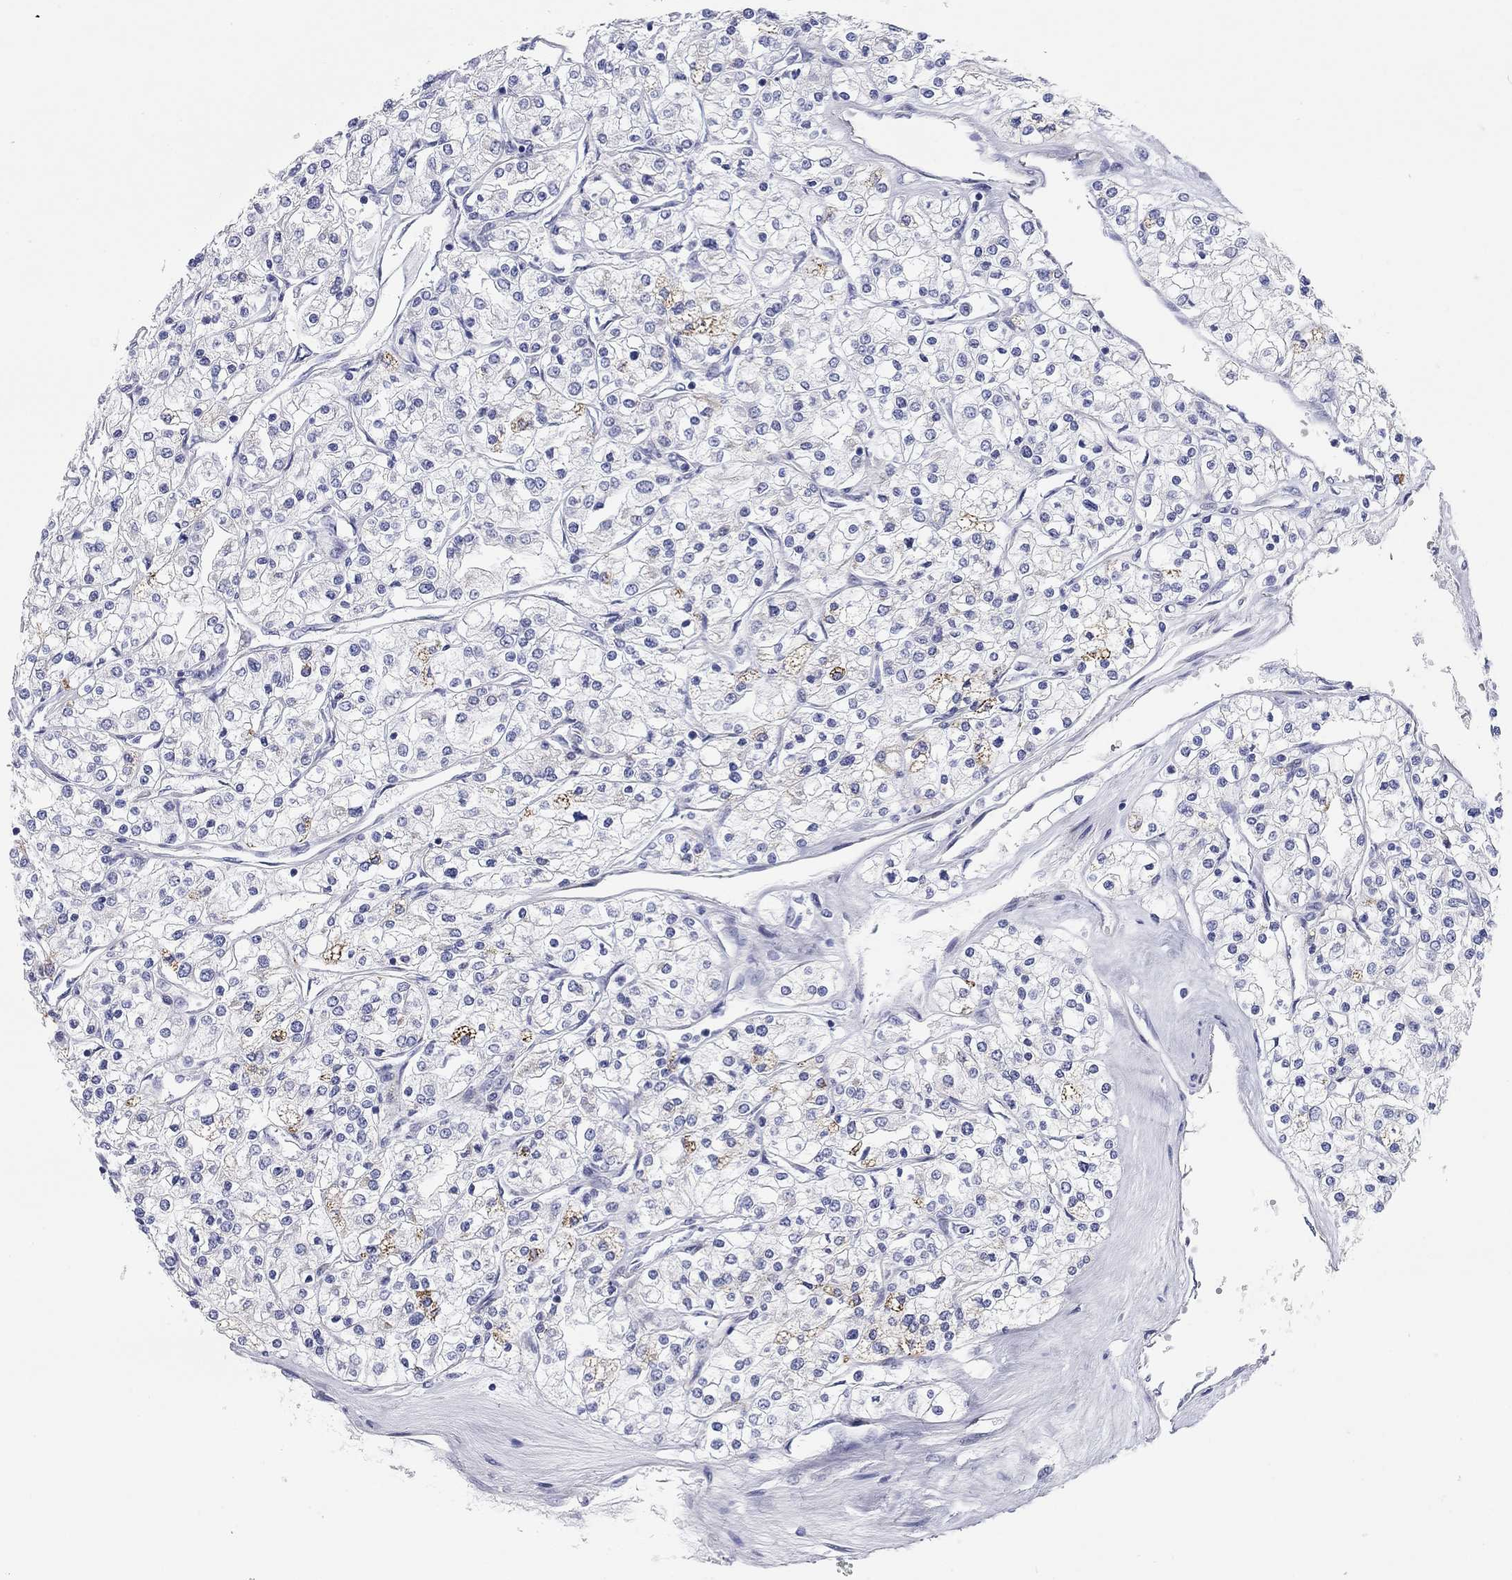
{"staining": {"intensity": "strong", "quantity": "<25%", "location": "cytoplasmic/membranous"}, "tissue": "renal cancer", "cell_type": "Tumor cells", "image_type": "cancer", "snomed": [{"axis": "morphology", "description": "Adenocarcinoma, NOS"}, {"axis": "topography", "description": "Kidney"}], "caption": "This histopathology image demonstrates immunohistochemistry (IHC) staining of human adenocarcinoma (renal), with medium strong cytoplasmic/membranous staining in approximately <25% of tumor cells.", "gene": "CHI3L2", "patient": {"sex": "male", "age": 80}}